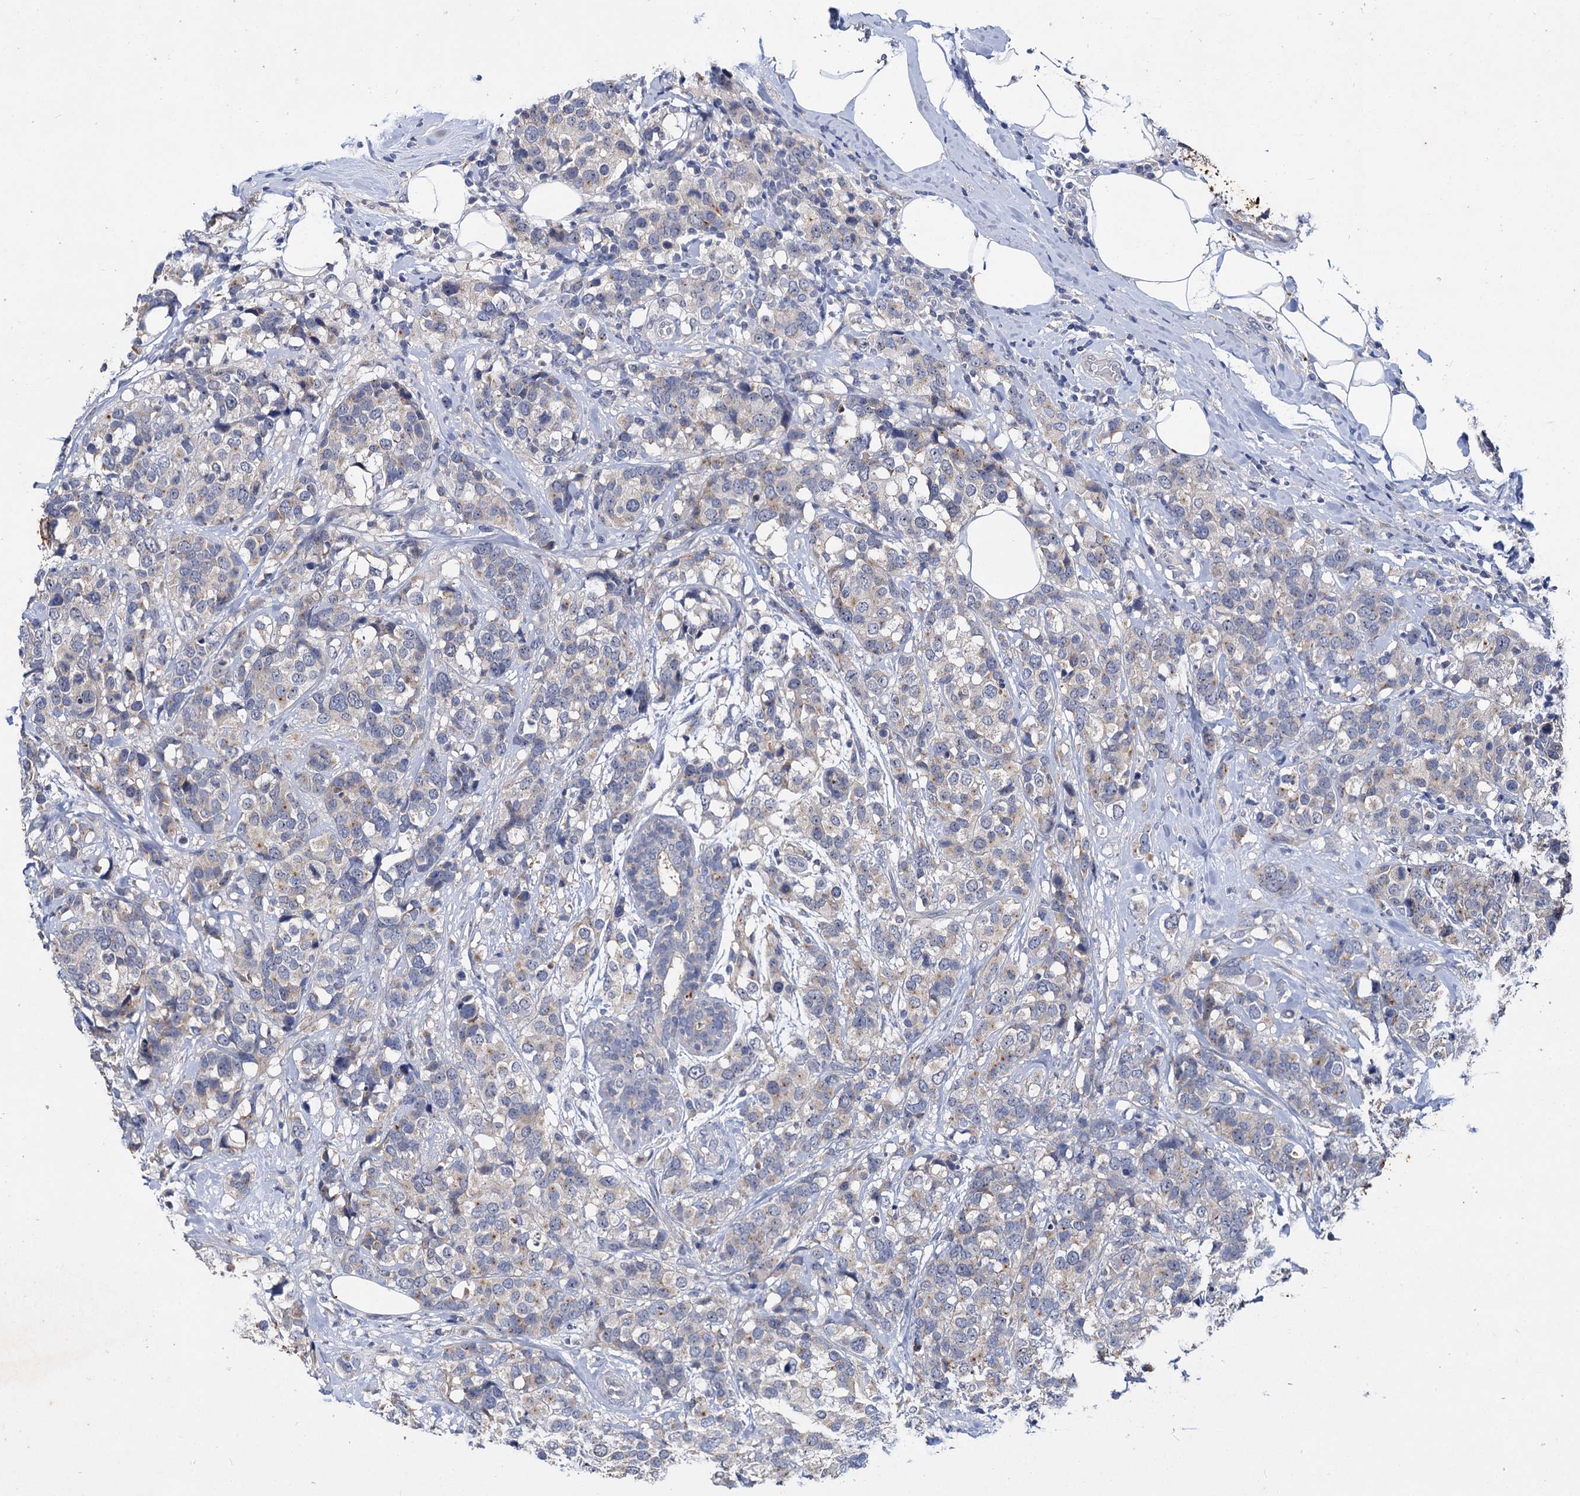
{"staining": {"intensity": "weak", "quantity": "<25%", "location": "cytoplasmic/membranous"}, "tissue": "breast cancer", "cell_type": "Tumor cells", "image_type": "cancer", "snomed": [{"axis": "morphology", "description": "Lobular carcinoma"}, {"axis": "topography", "description": "Breast"}], "caption": "Tumor cells are negative for protein expression in human breast lobular carcinoma. The staining was performed using DAB (3,3'-diaminobenzidine) to visualize the protein expression in brown, while the nuclei were stained in blue with hematoxylin (Magnification: 20x).", "gene": "ATP9A", "patient": {"sex": "female", "age": 59}}